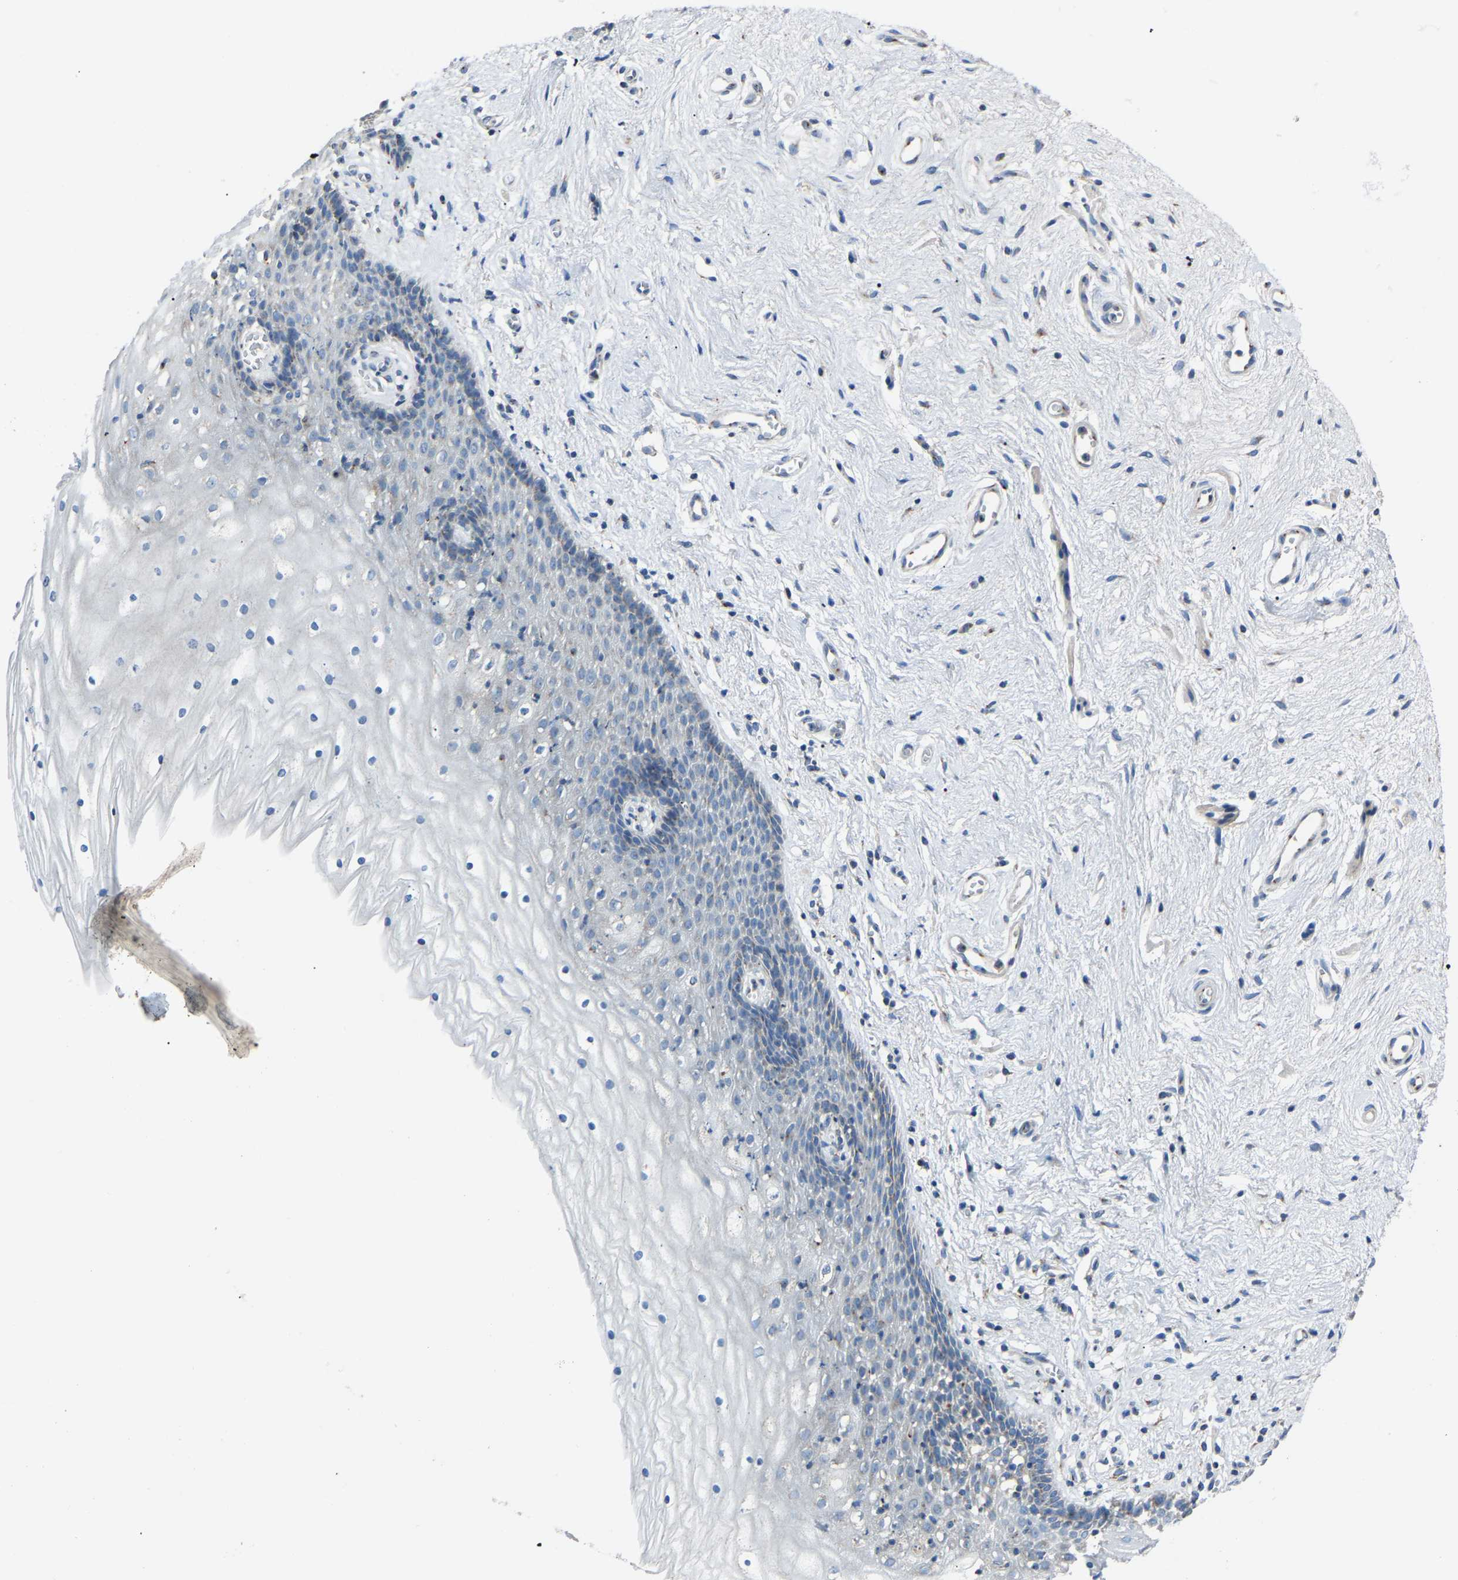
{"staining": {"intensity": "negative", "quantity": "none", "location": "none"}, "tissue": "vagina", "cell_type": "Squamous epithelial cells", "image_type": "normal", "snomed": [{"axis": "morphology", "description": "Normal tissue, NOS"}, {"axis": "topography", "description": "Vagina"}], "caption": "Protein analysis of benign vagina demonstrates no significant expression in squamous epithelial cells. Nuclei are stained in blue.", "gene": "CANT1", "patient": {"sex": "female", "age": 44}}